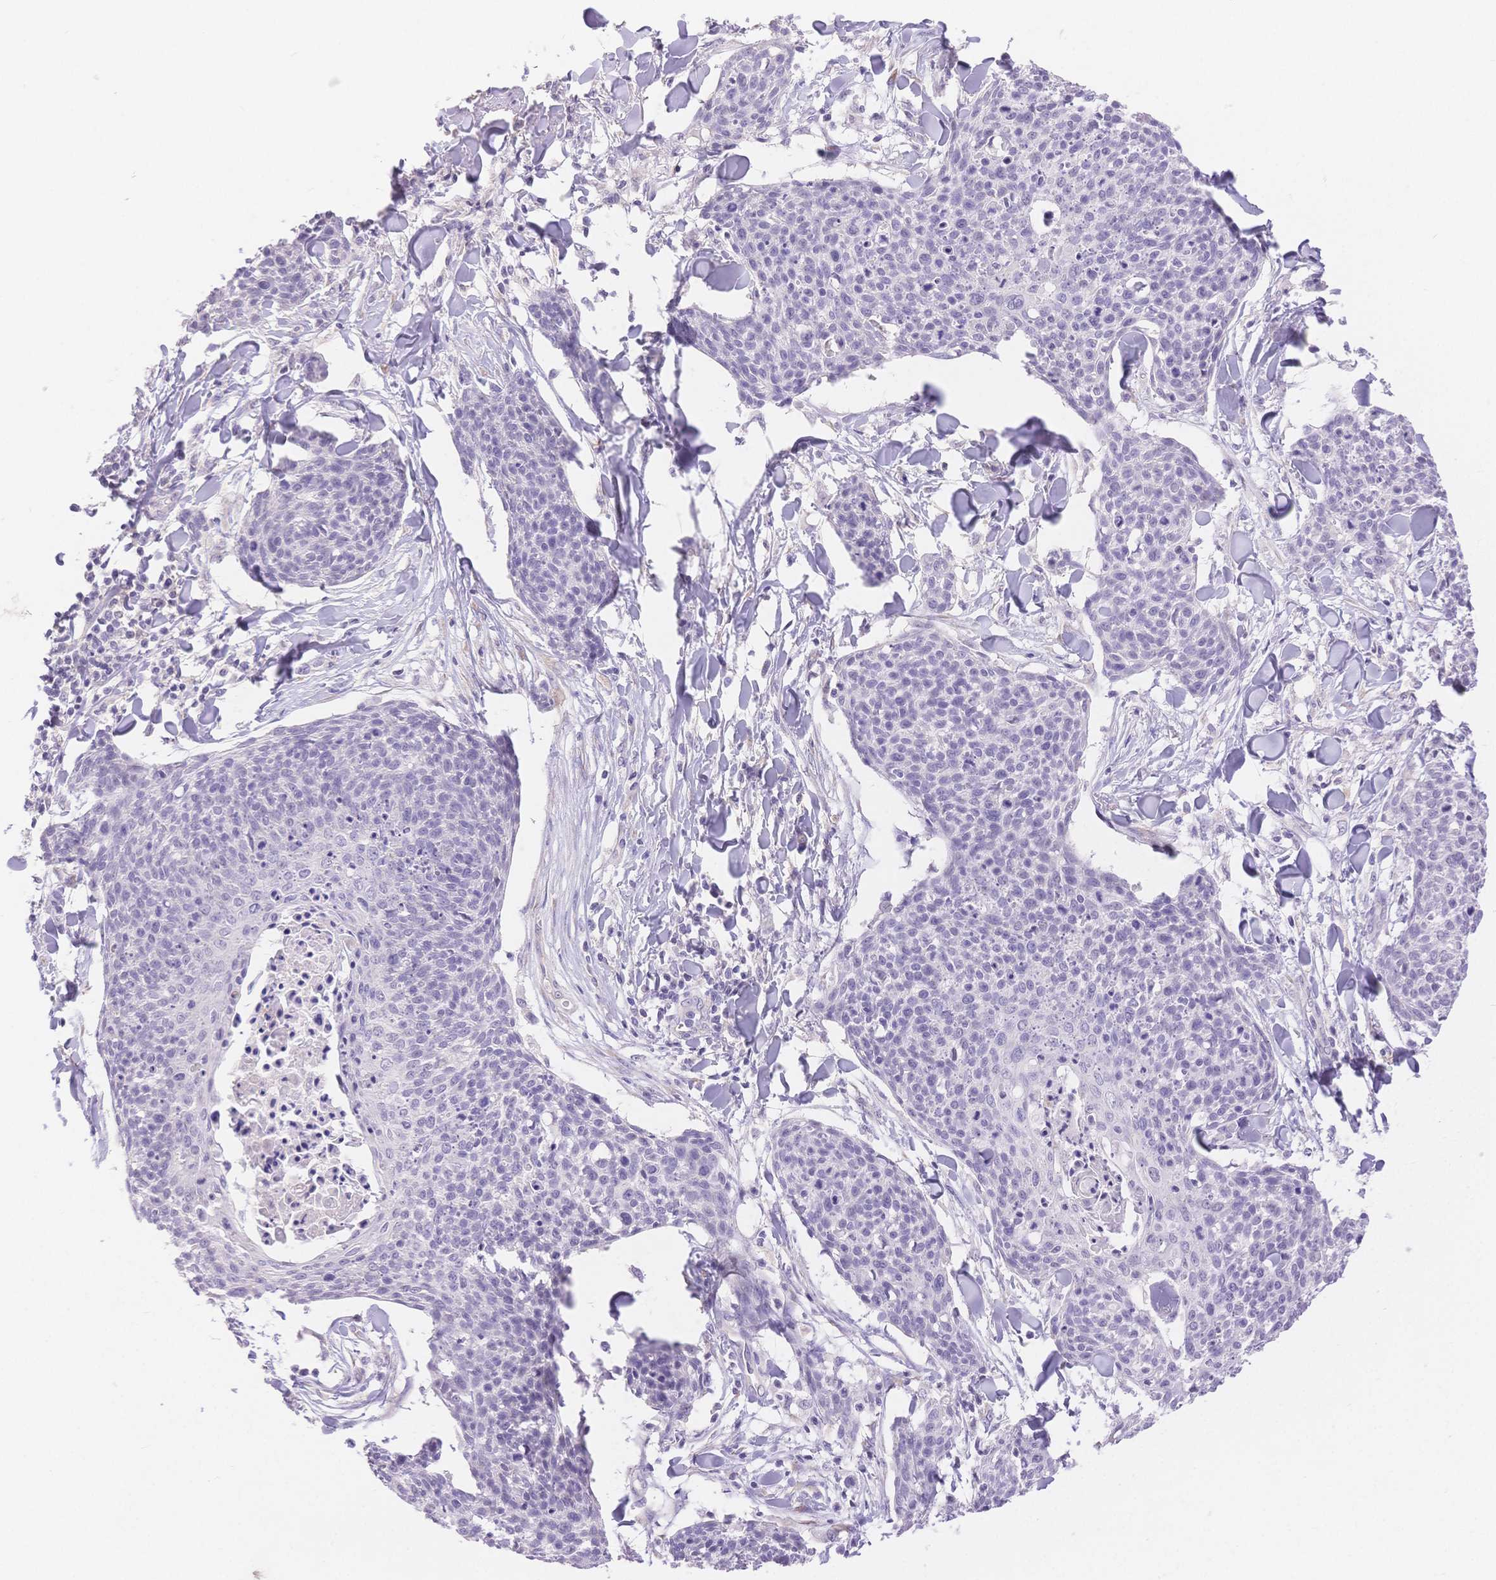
{"staining": {"intensity": "negative", "quantity": "none", "location": "none"}, "tissue": "skin cancer", "cell_type": "Tumor cells", "image_type": "cancer", "snomed": [{"axis": "morphology", "description": "Squamous cell carcinoma, NOS"}, {"axis": "topography", "description": "Skin"}, {"axis": "topography", "description": "Vulva"}], "caption": "Tumor cells show no significant protein staining in squamous cell carcinoma (skin).", "gene": "MYOM1", "patient": {"sex": "female", "age": 75}}